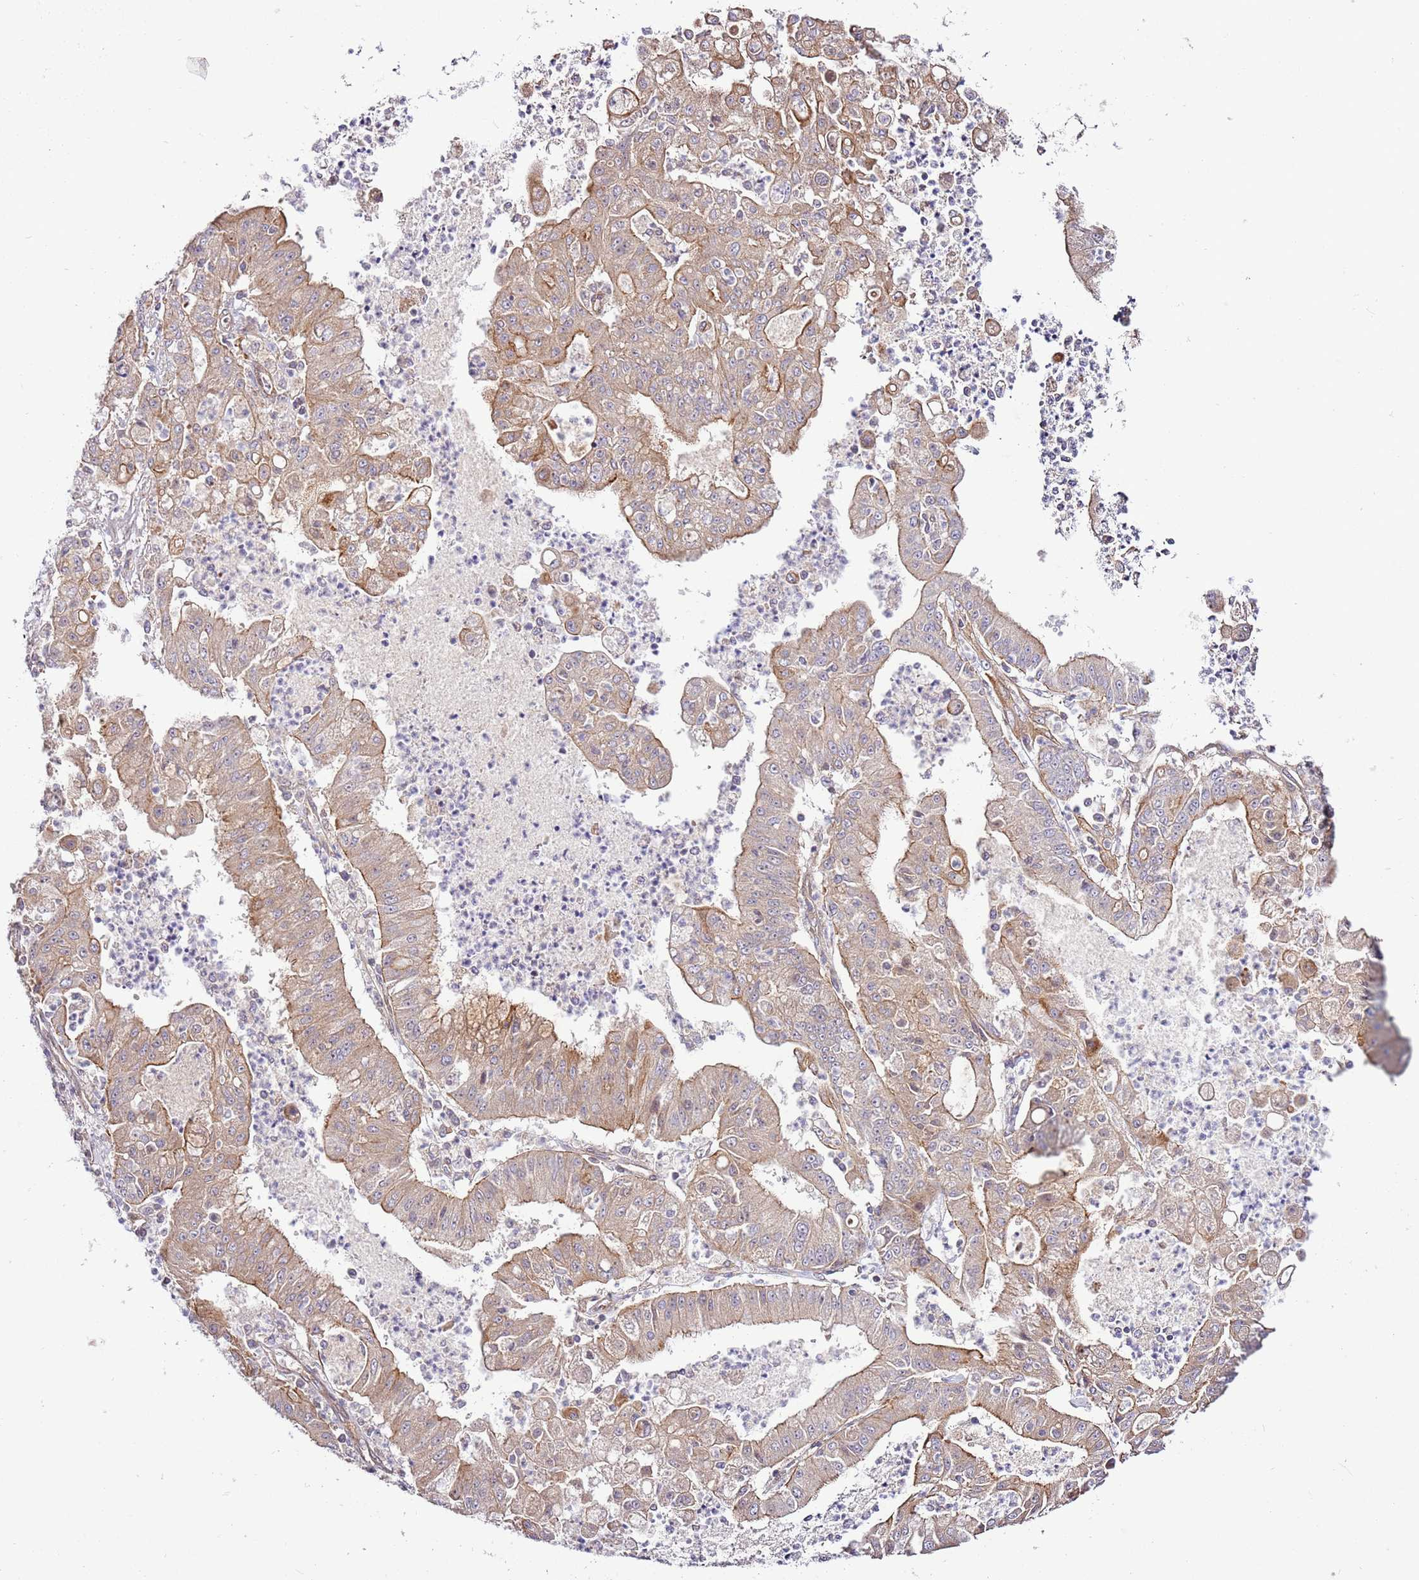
{"staining": {"intensity": "moderate", "quantity": "25%-75%", "location": "cytoplasmic/membranous"}, "tissue": "ovarian cancer", "cell_type": "Tumor cells", "image_type": "cancer", "snomed": [{"axis": "morphology", "description": "Cystadenocarcinoma, mucinous, NOS"}, {"axis": "topography", "description": "Ovary"}], "caption": "DAB immunohistochemical staining of mucinous cystadenocarcinoma (ovarian) exhibits moderate cytoplasmic/membranous protein positivity in about 25%-75% of tumor cells.", "gene": "GNL1", "patient": {"sex": "female", "age": 70}}